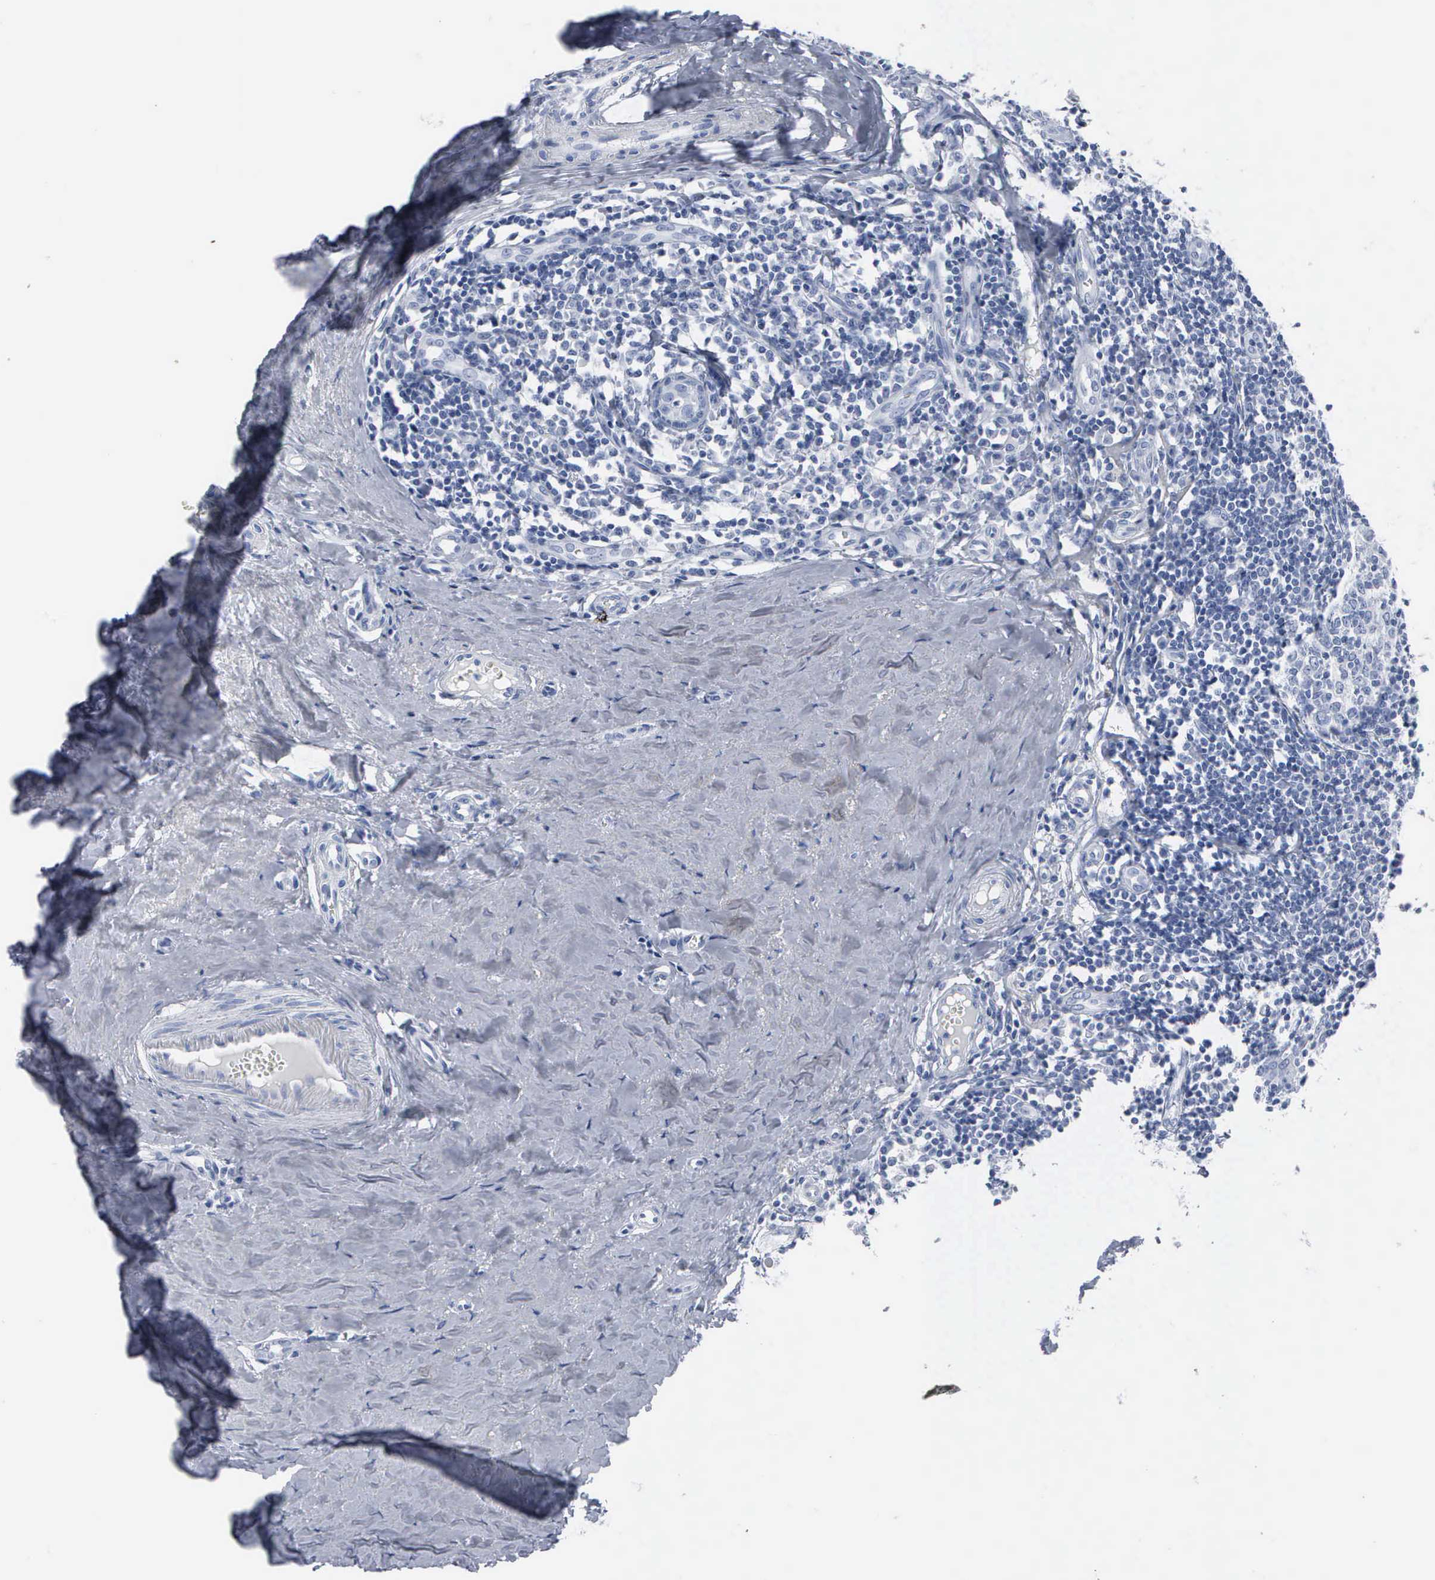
{"staining": {"intensity": "negative", "quantity": "none", "location": "none"}, "tissue": "tonsil", "cell_type": "Germinal center cells", "image_type": "normal", "snomed": [{"axis": "morphology", "description": "Normal tissue, NOS"}, {"axis": "topography", "description": "Tonsil"}], "caption": "Germinal center cells show no significant protein staining in unremarkable tonsil.", "gene": "DMD", "patient": {"sex": "female", "age": 41}}